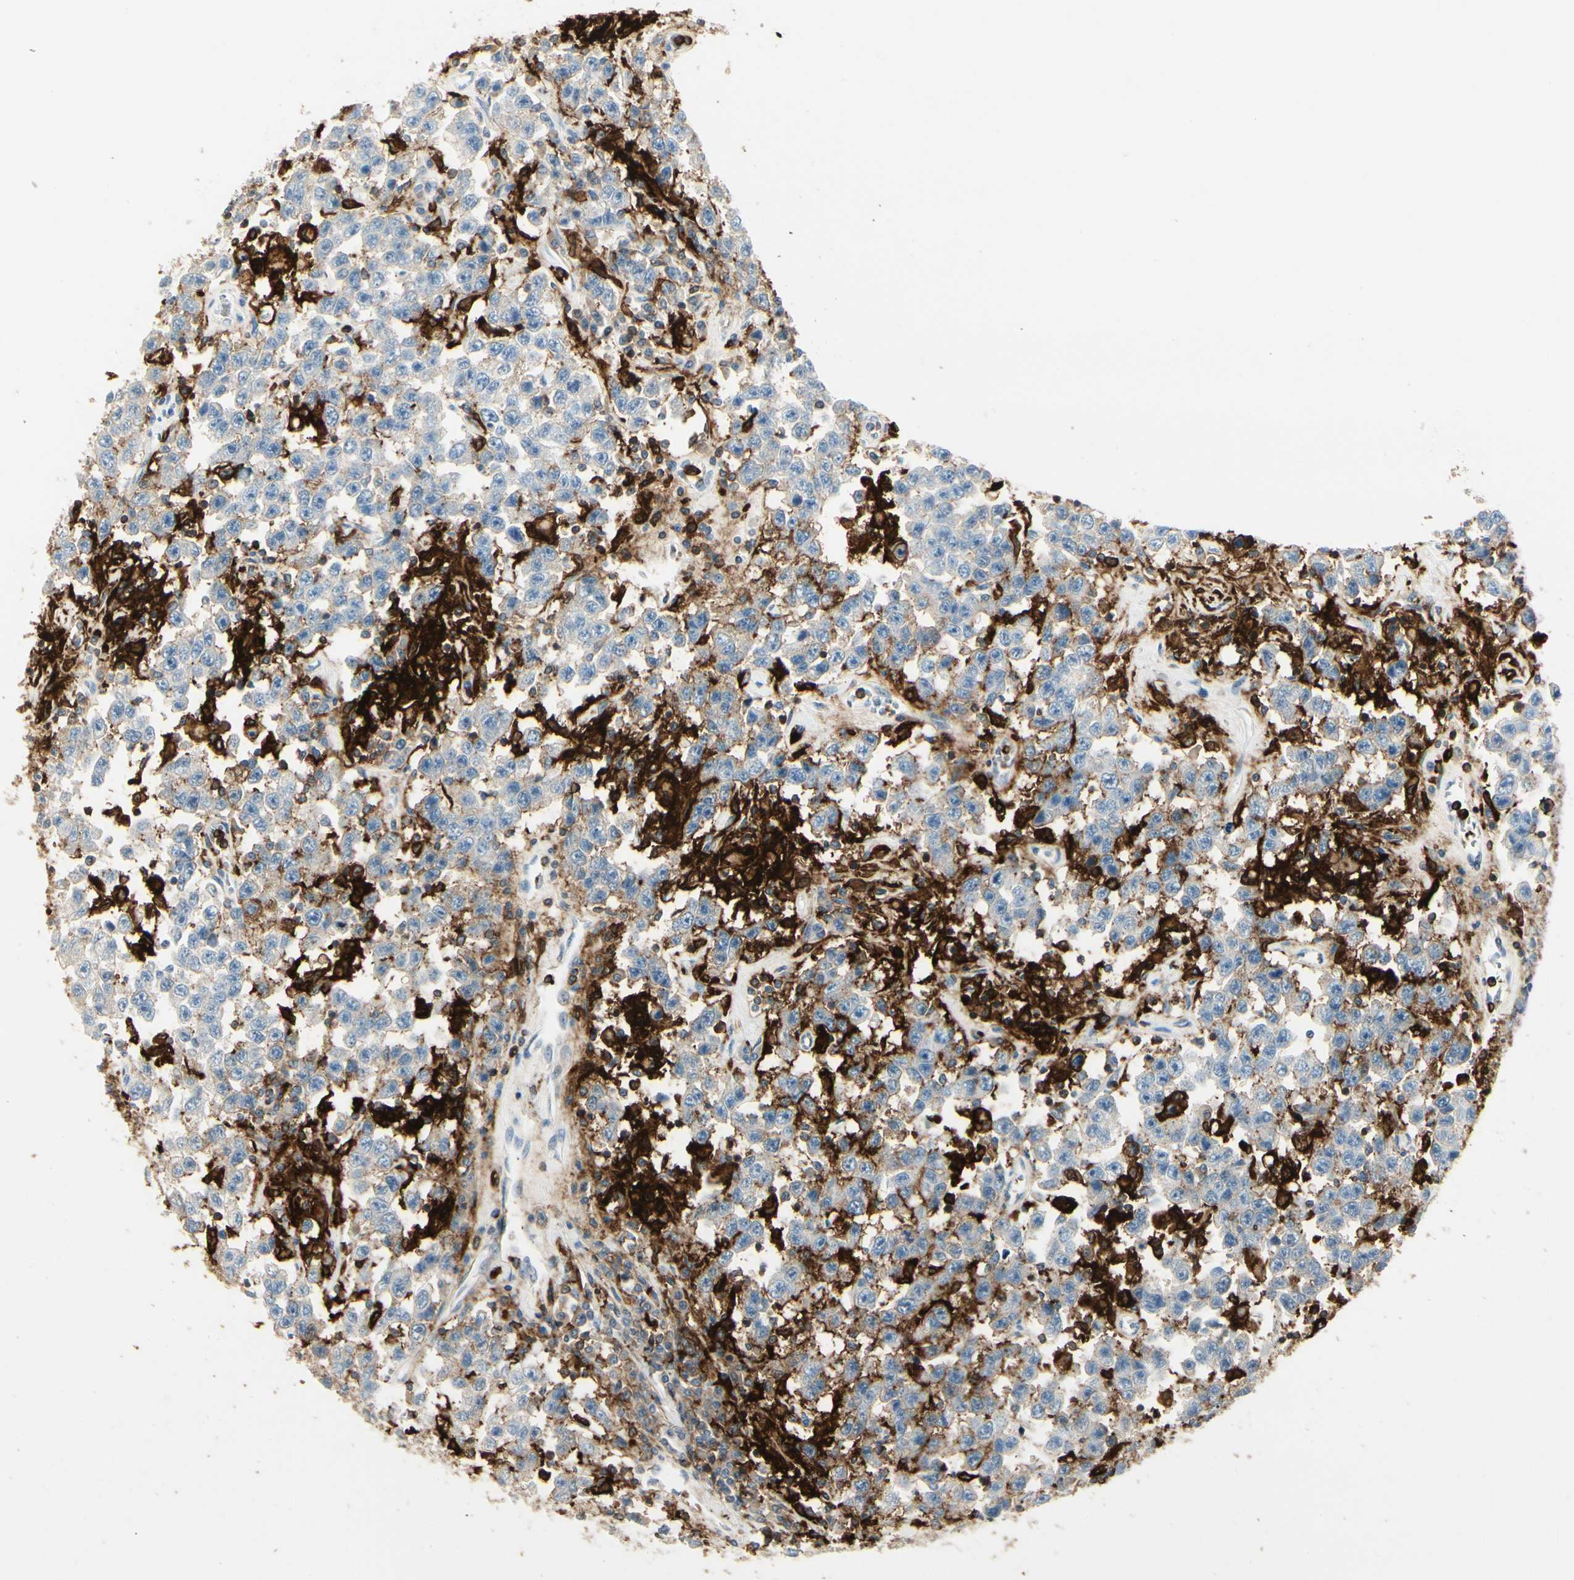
{"staining": {"intensity": "negative", "quantity": "none", "location": "none"}, "tissue": "testis cancer", "cell_type": "Tumor cells", "image_type": "cancer", "snomed": [{"axis": "morphology", "description": "Seminoma, NOS"}, {"axis": "topography", "description": "Testis"}], "caption": "Tumor cells show no significant protein expression in testis cancer (seminoma). (DAB (3,3'-diaminobenzidine) immunohistochemistry (IHC) visualized using brightfield microscopy, high magnification).", "gene": "ITGB2", "patient": {"sex": "male", "age": 41}}